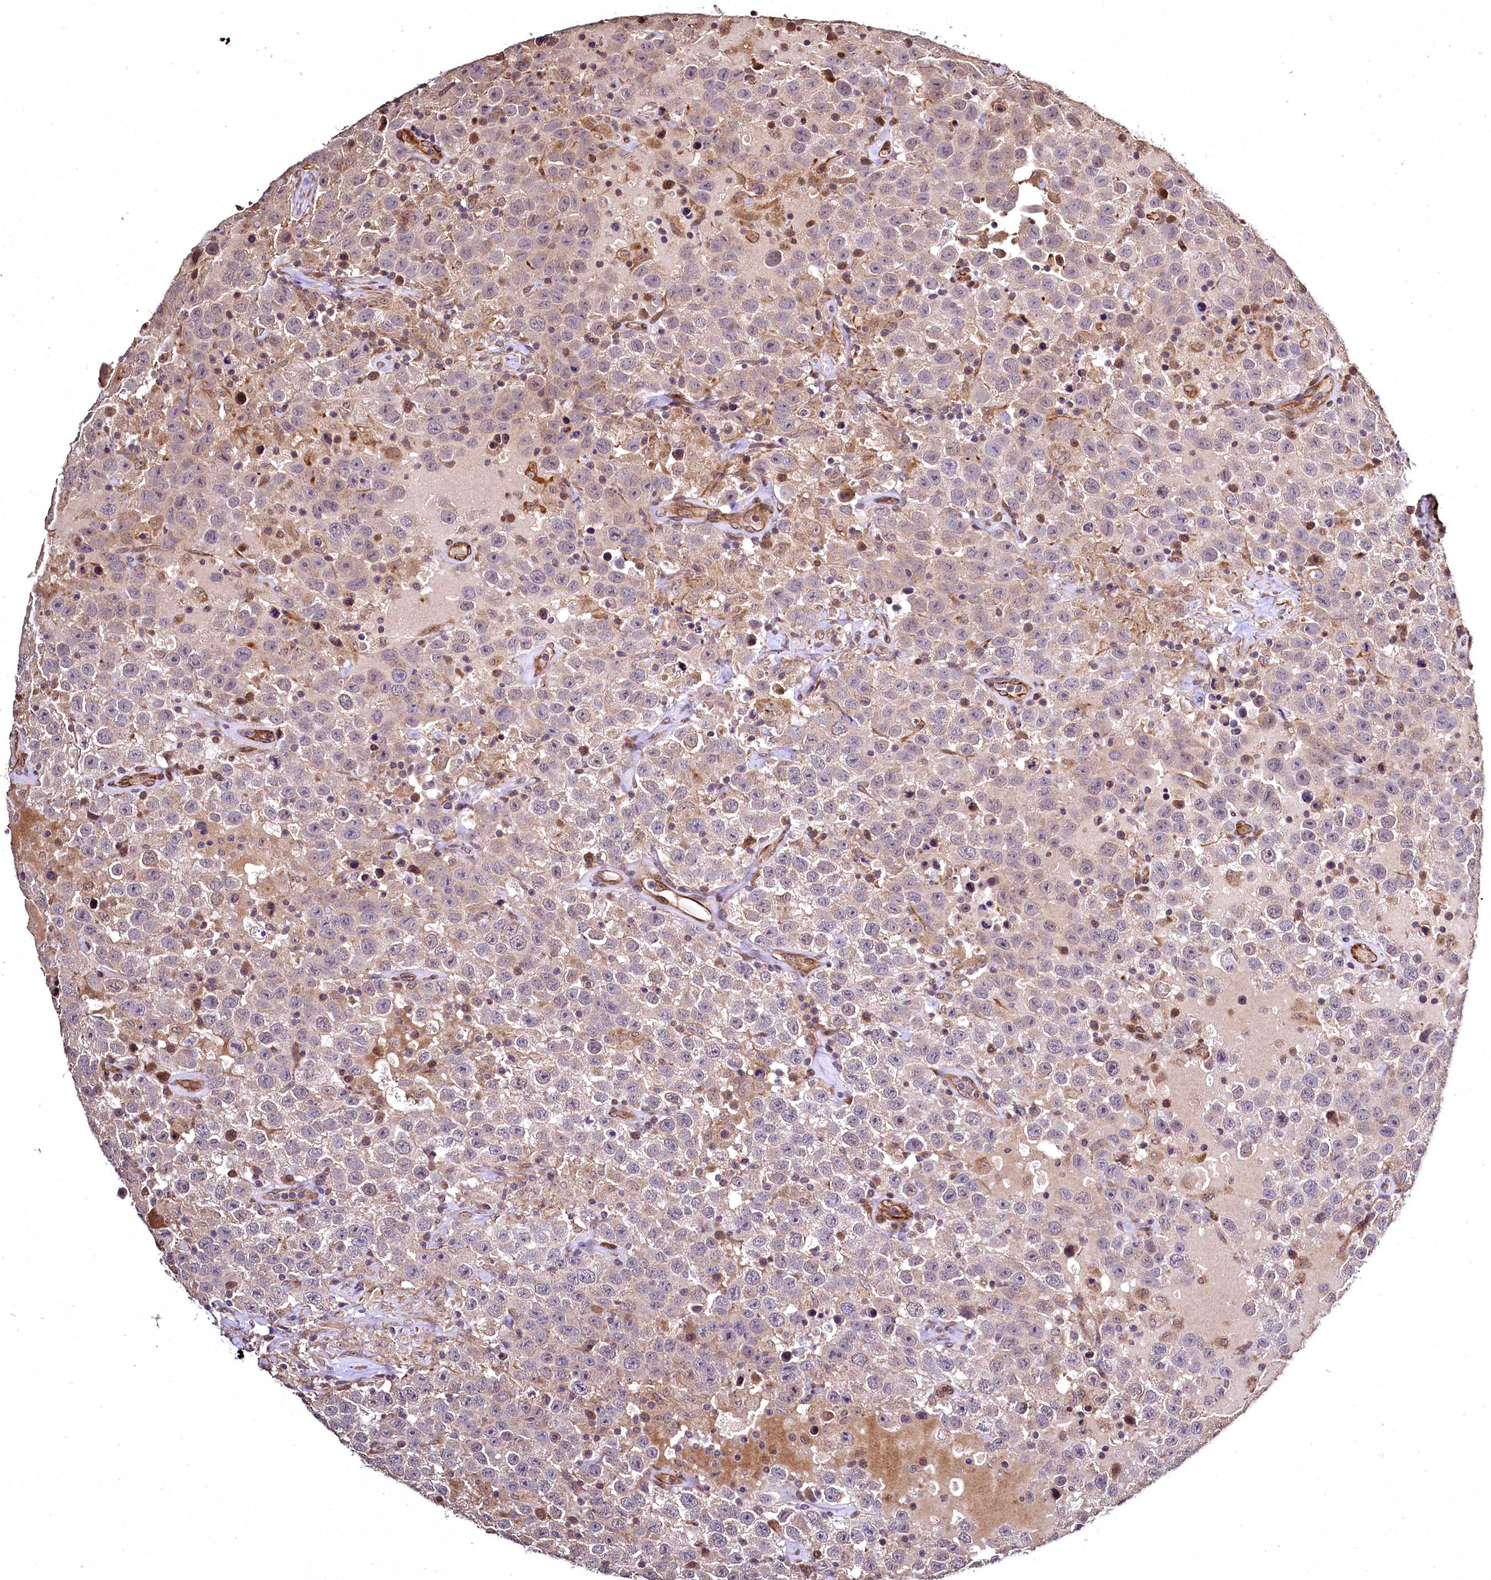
{"staining": {"intensity": "negative", "quantity": "none", "location": "none"}, "tissue": "testis cancer", "cell_type": "Tumor cells", "image_type": "cancer", "snomed": [{"axis": "morphology", "description": "Seminoma, NOS"}, {"axis": "topography", "description": "Testis"}], "caption": "A micrograph of human seminoma (testis) is negative for staining in tumor cells.", "gene": "TBCEL", "patient": {"sex": "male", "age": 41}}